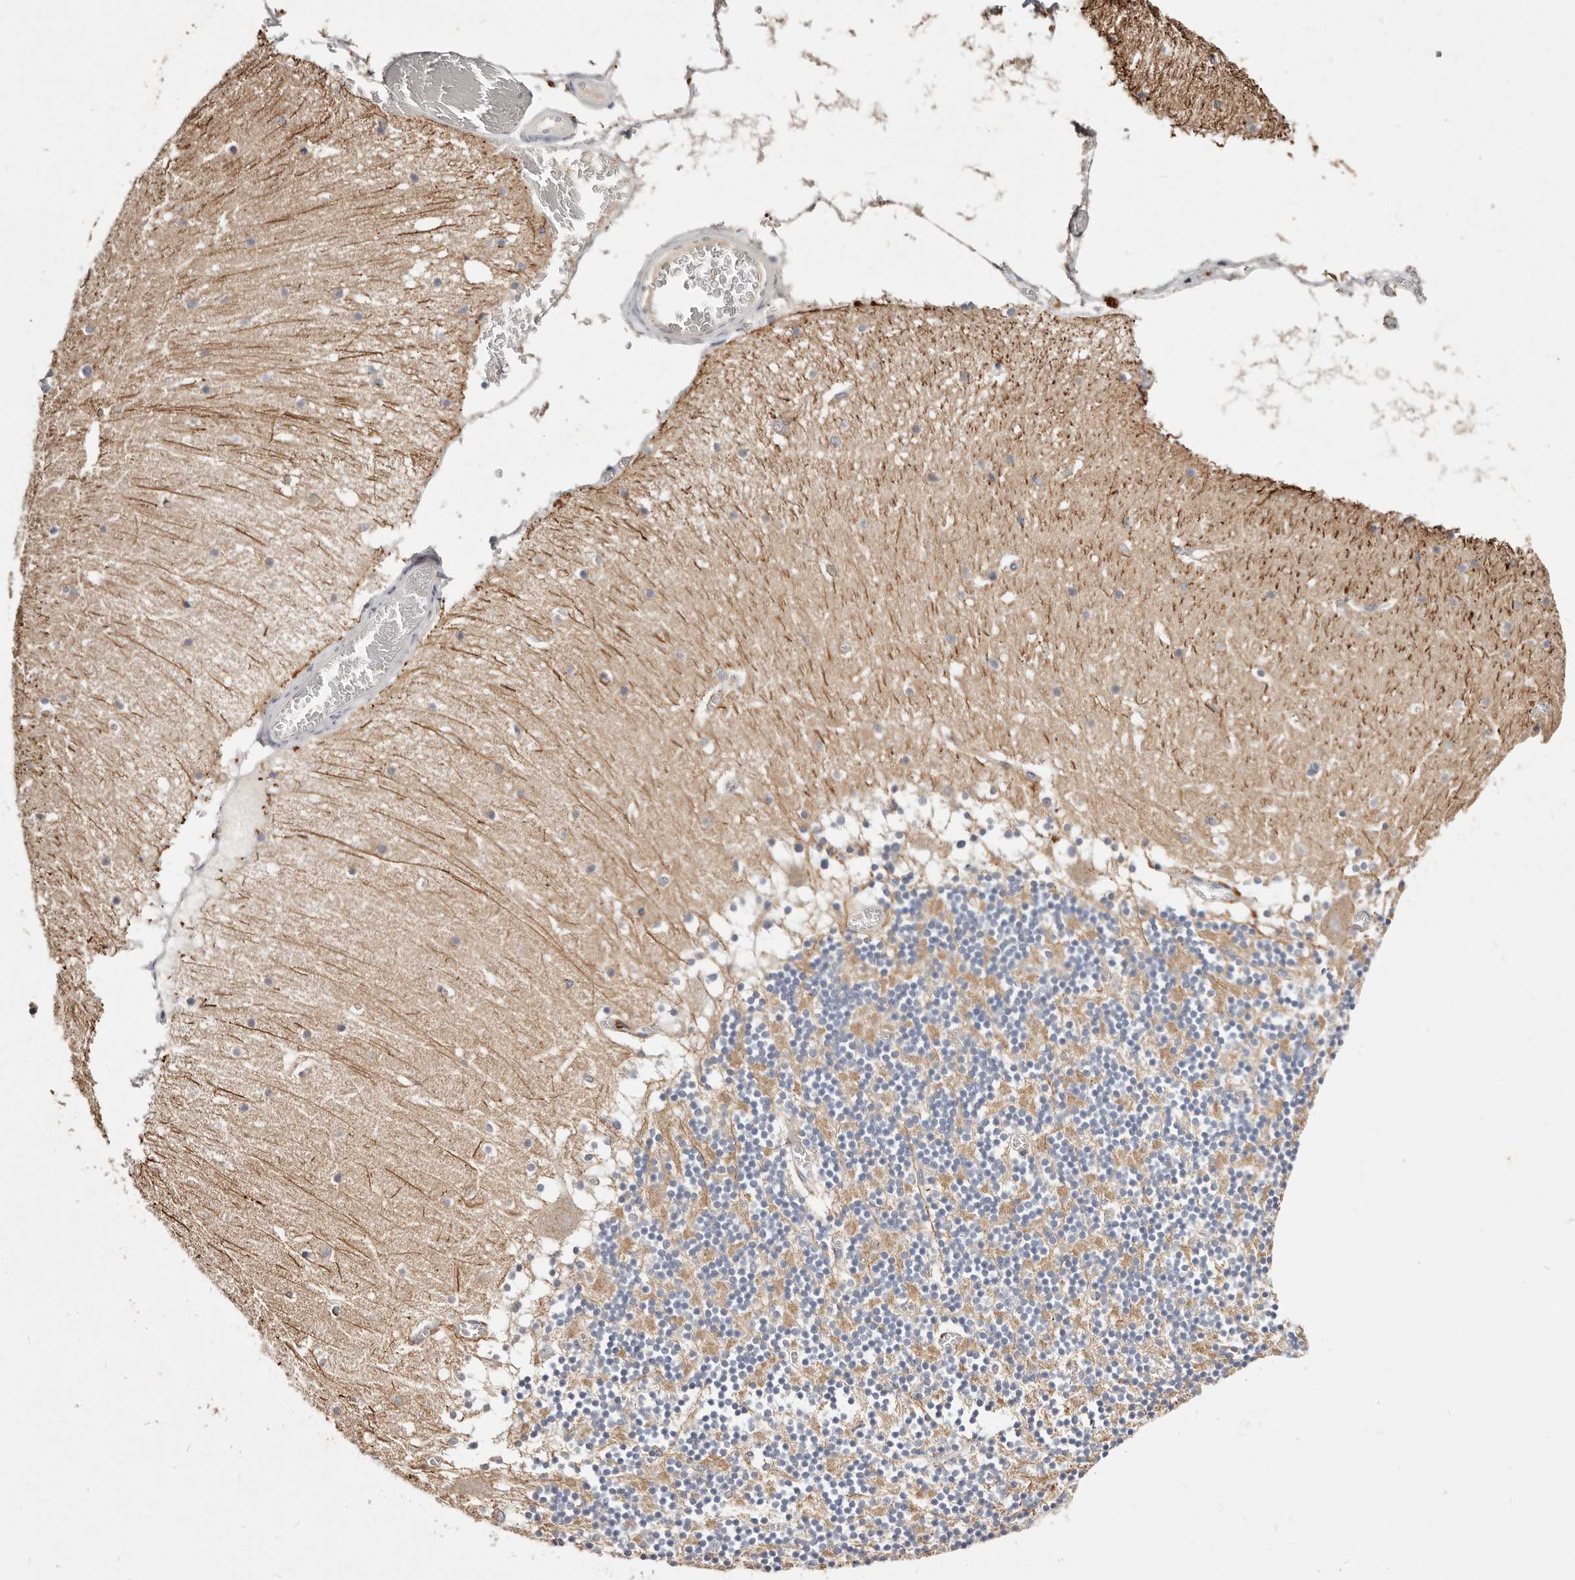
{"staining": {"intensity": "moderate", "quantity": "25%-75%", "location": "cytoplasmic/membranous"}, "tissue": "cerebellum", "cell_type": "Cells in granular layer", "image_type": "normal", "snomed": [{"axis": "morphology", "description": "Normal tissue, NOS"}, {"axis": "topography", "description": "Cerebellum"}], "caption": "Protein staining of benign cerebellum displays moderate cytoplasmic/membranous staining in about 25%-75% of cells in granular layer. The staining was performed using DAB, with brown indicating positive protein expression. Nuclei are stained blue with hematoxylin.", "gene": "VIPAS39", "patient": {"sex": "female", "age": 28}}